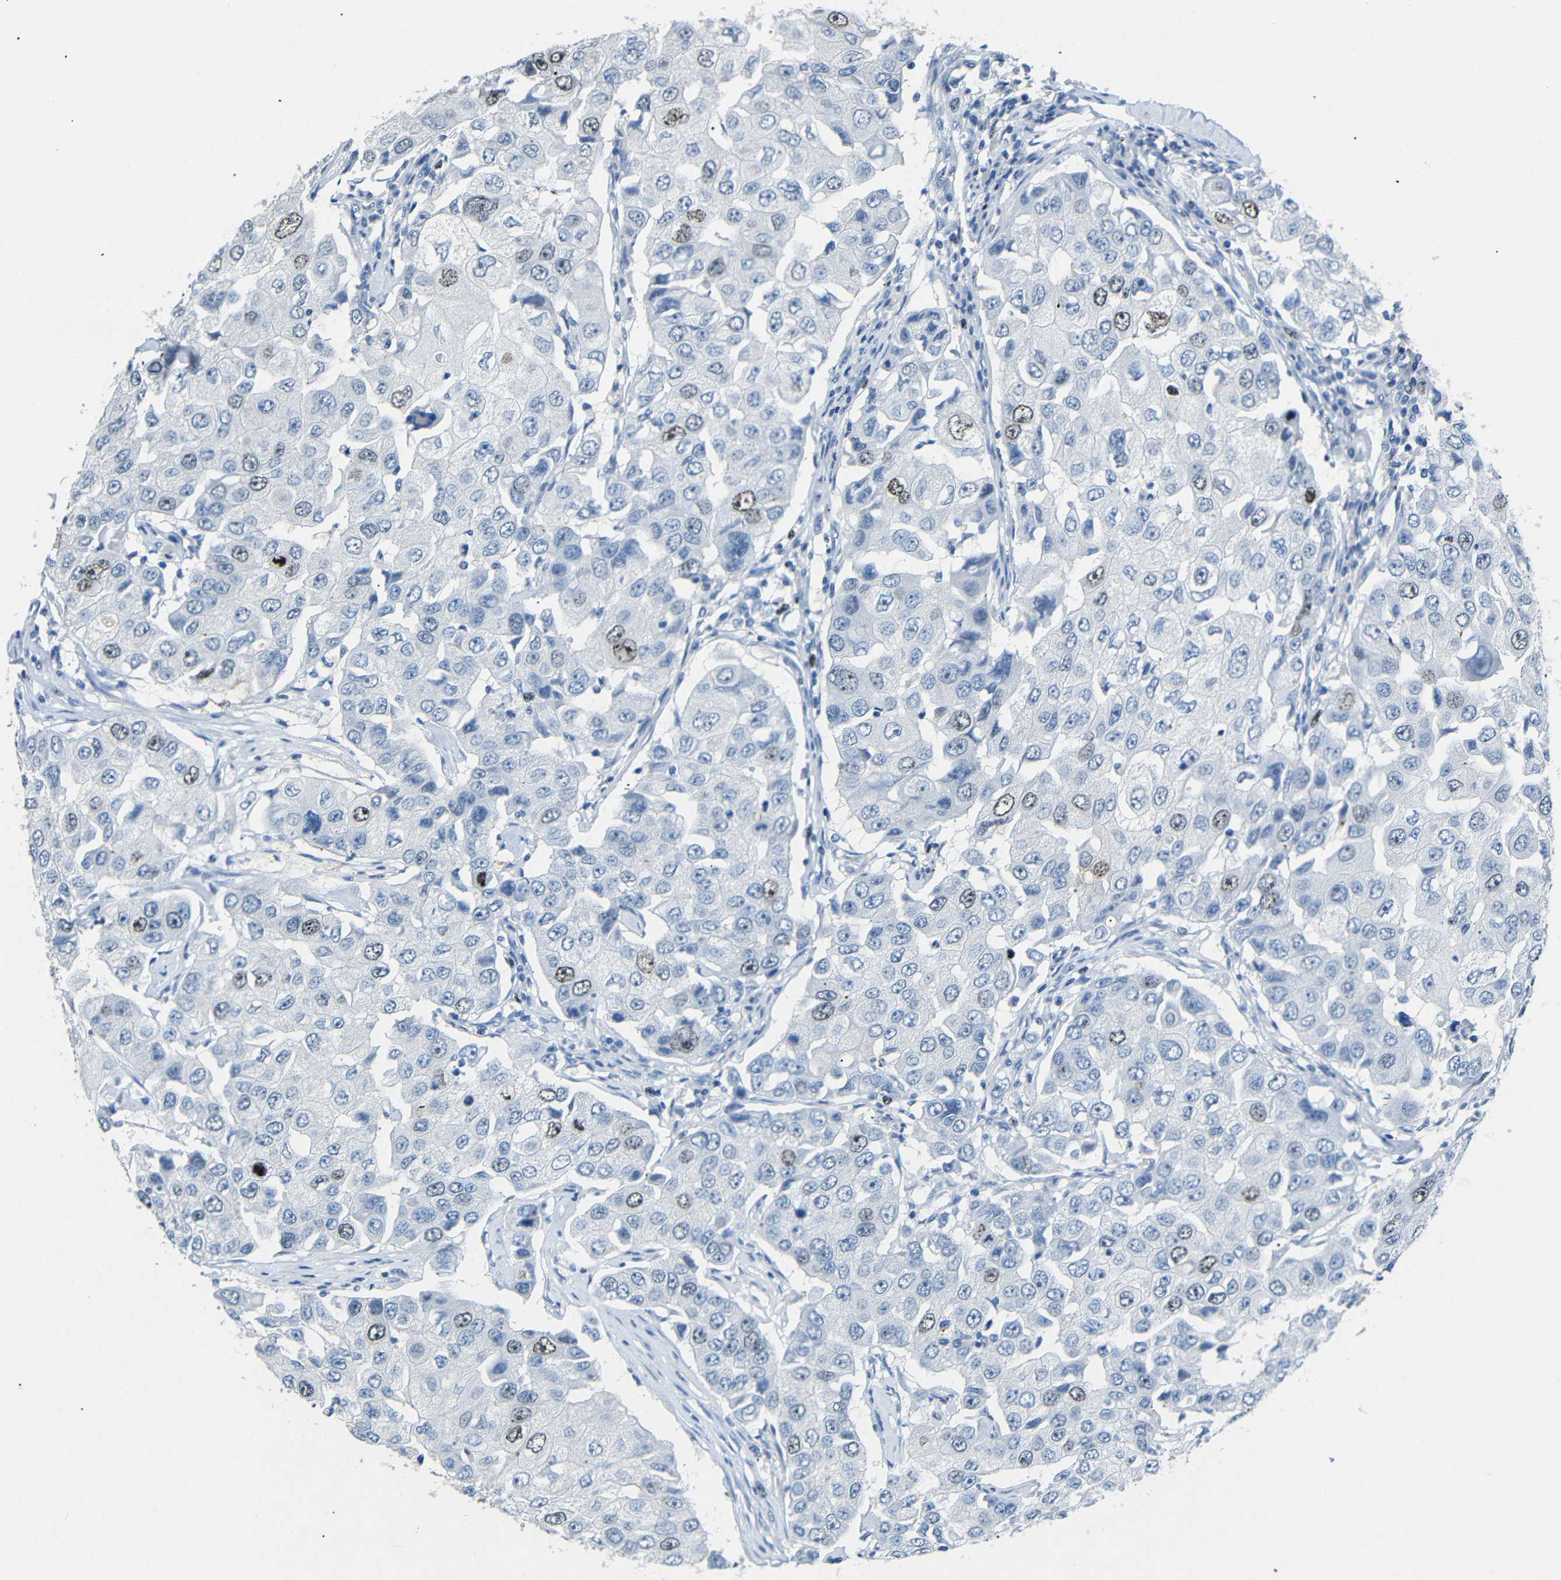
{"staining": {"intensity": "moderate", "quantity": "<25%", "location": "nuclear"}, "tissue": "breast cancer", "cell_type": "Tumor cells", "image_type": "cancer", "snomed": [{"axis": "morphology", "description": "Duct carcinoma"}, {"axis": "topography", "description": "Breast"}], "caption": "This micrograph exhibits intraductal carcinoma (breast) stained with immunohistochemistry (IHC) to label a protein in brown. The nuclear of tumor cells show moderate positivity for the protein. Nuclei are counter-stained blue.", "gene": "INCENP", "patient": {"sex": "female", "age": 27}}